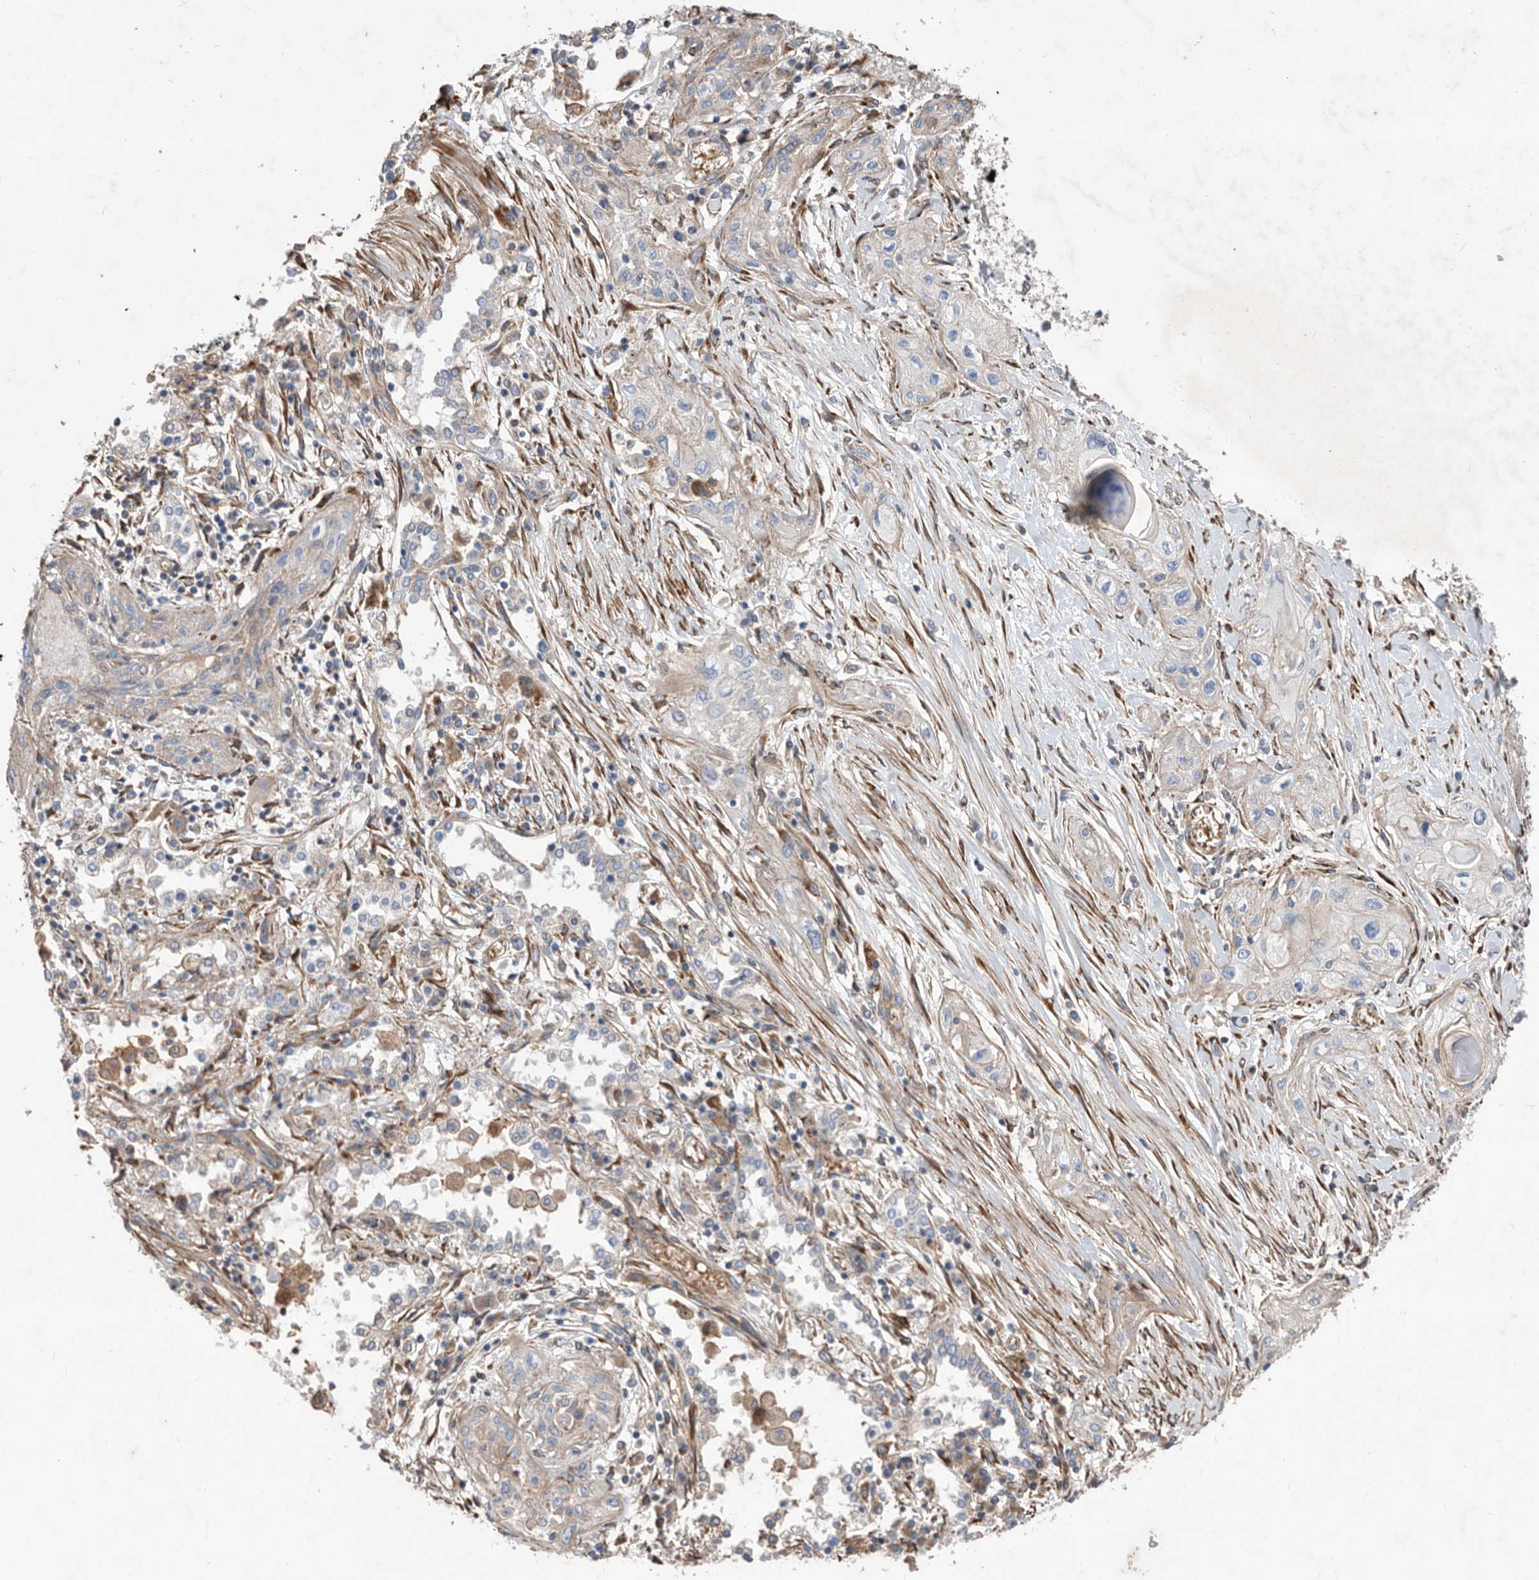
{"staining": {"intensity": "weak", "quantity": "<25%", "location": "cytoplasmic/membranous"}, "tissue": "lung cancer", "cell_type": "Tumor cells", "image_type": "cancer", "snomed": [{"axis": "morphology", "description": "Squamous cell carcinoma, NOS"}, {"axis": "topography", "description": "Lung"}], "caption": "High magnification brightfield microscopy of squamous cell carcinoma (lung) stained with DAB (3,3'-diaminobenzidine) (brown) and counterstained with hematoxylin (blue): tumor cells show no significant staining.", "gene": "ATP13A3", "patient": {"sex": "female", "age": 47}}